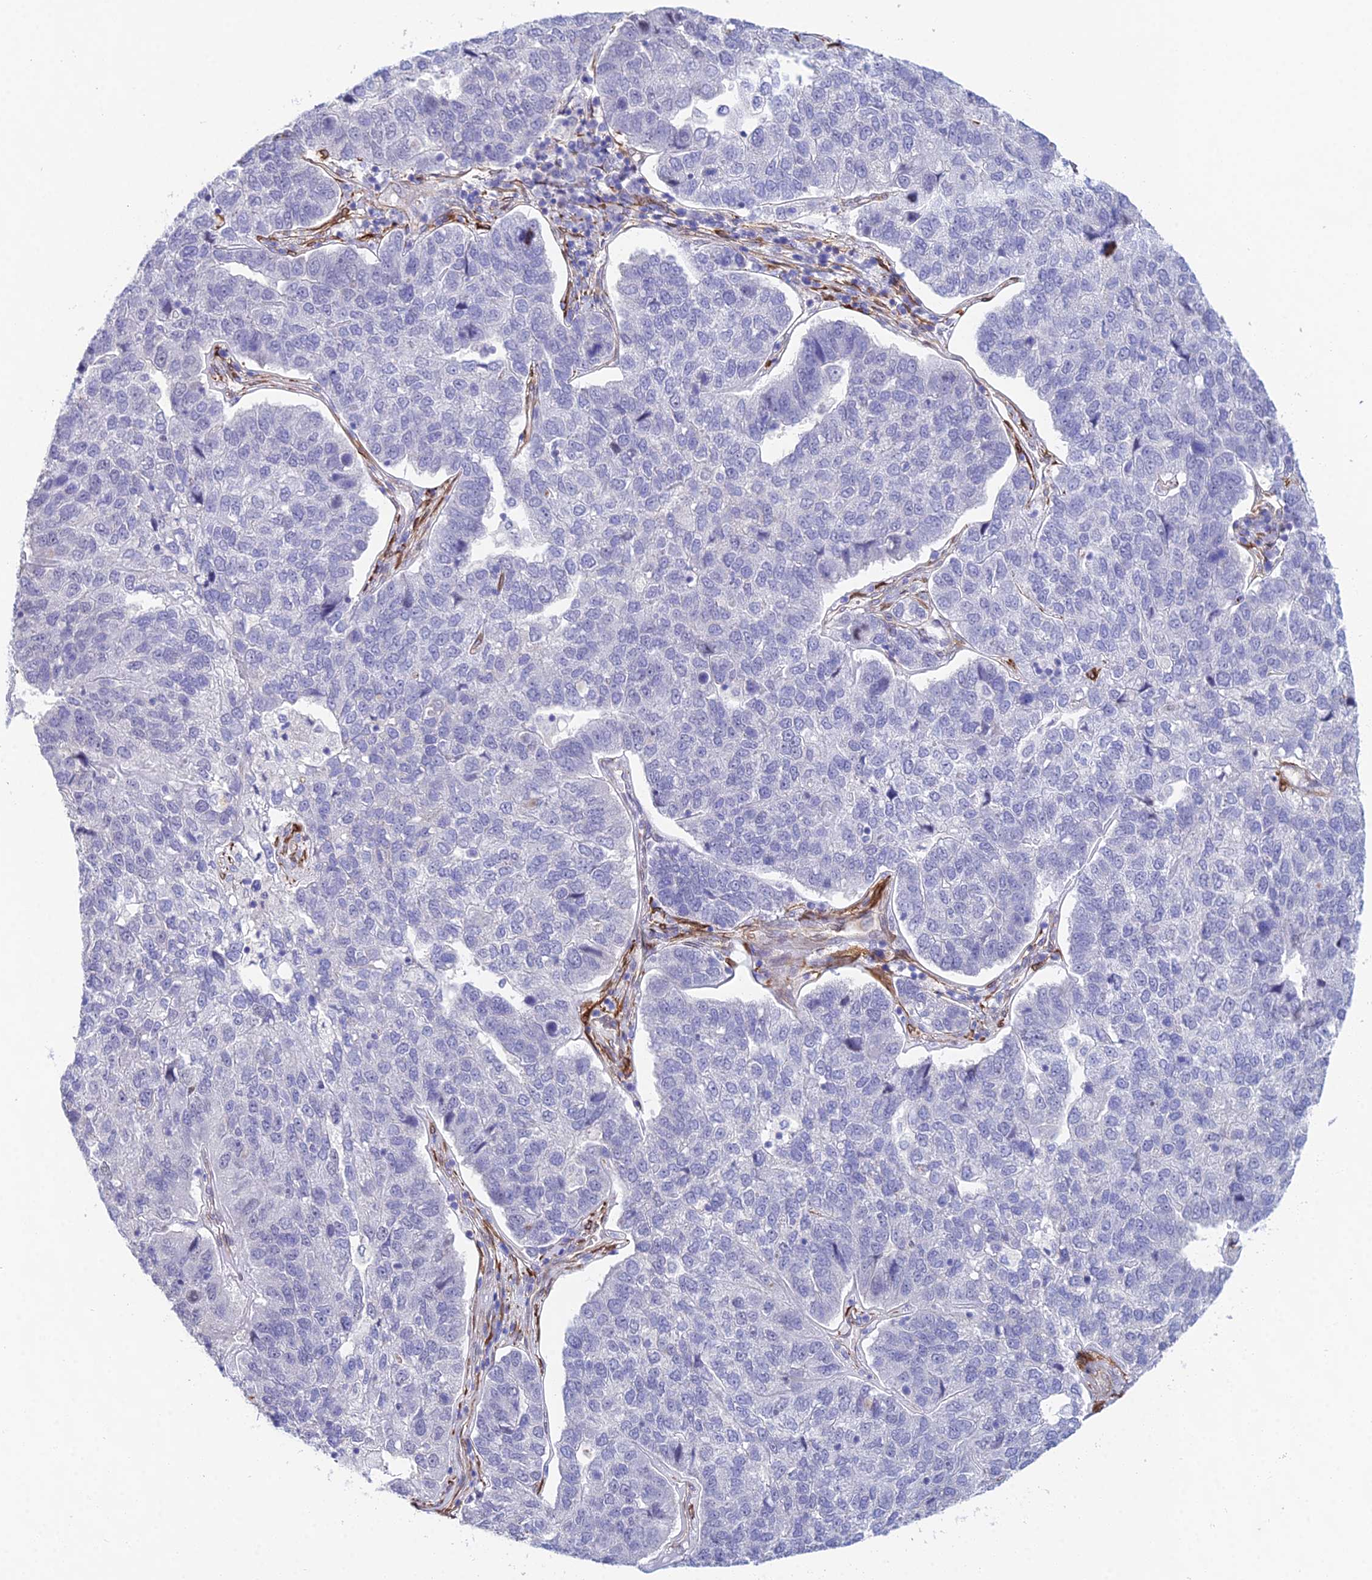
{"staining": {"intensity": "negative", "quantity": "none", "location": "none"}, "tissue": "pancreatic cancer", "cell_type": "Tumor cells", "image_type": "cancer", "snomed": [{"axis": "morphology", "description": "Adenocarcinoma, NOS"}, {"axis": "topography", "description": "Pancreas"}], "caption": "This is a histopathology image of immunohistochemistry (IHC) staining of pancreatic cancer, which shows no expression in tumor cells. (DAB (3,3'-diaminobenzidine) immunohistochemistry, high magnification).", "gene": "MXRA7", "patient": {"sex": "female", "age": 61}}